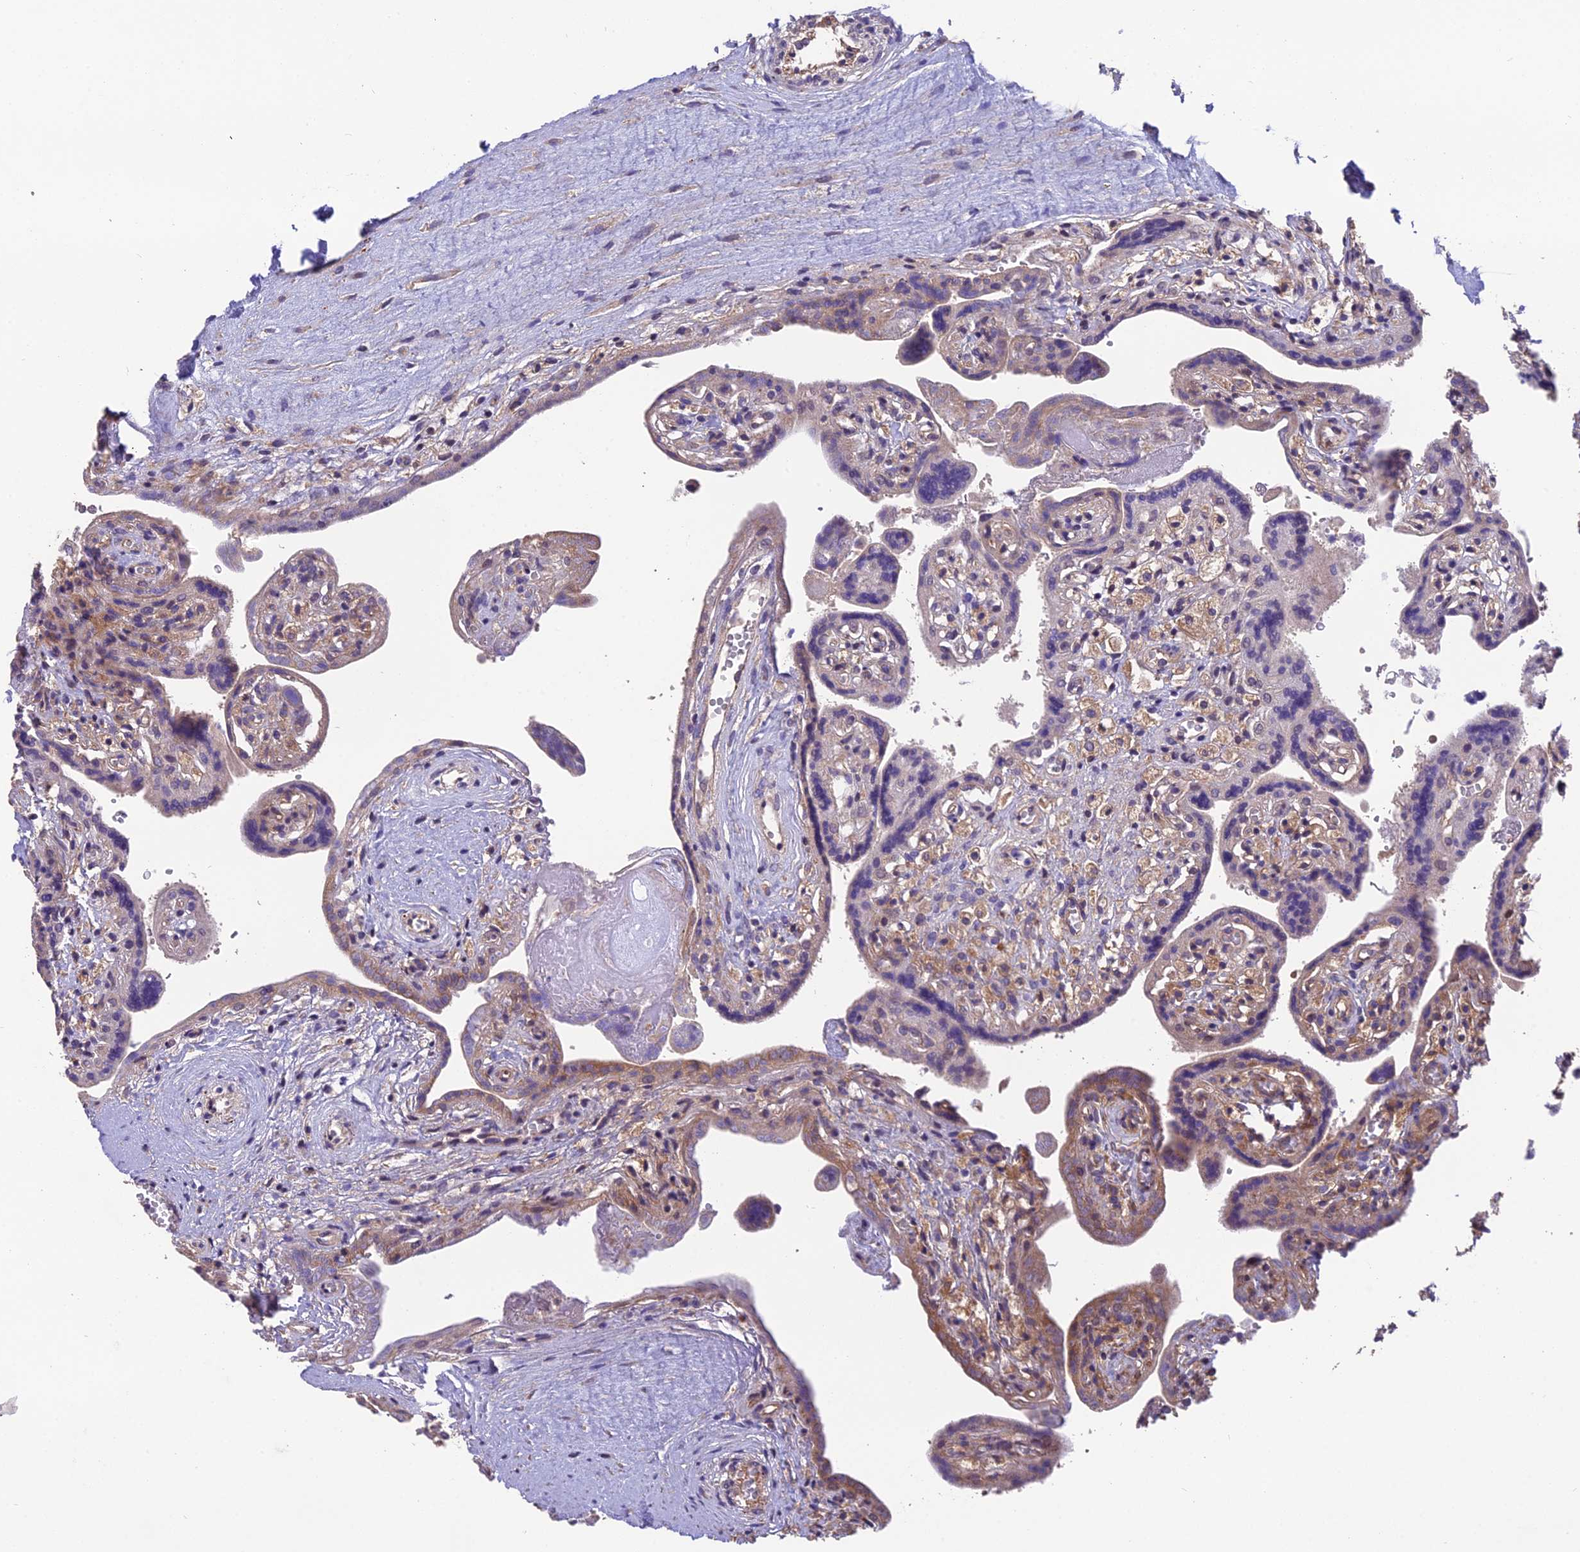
{"staining": {"intensity": "strong", "quantity": ">75%", "location": "cytoplasmic/membranous"}, "tissue": "placenta", "cell_type": "Decidual cells", "image_type": "normal", "snomed": [{"axis": "morphology", "description": "Normal tissue, NOS"}, {"axis": "topography", "description": "Placenta"}], "caption": "Strong cytoplasmic/membranous expression is identified in about >75% of decidual cells in normal placenta. The staining was performed using DAB, with brown indicating positive protein expression. Nuclei are stained blue with hematoxylin.", "gene": "BLOC1S4", "patient": {"sex": "female", "age": 37}}